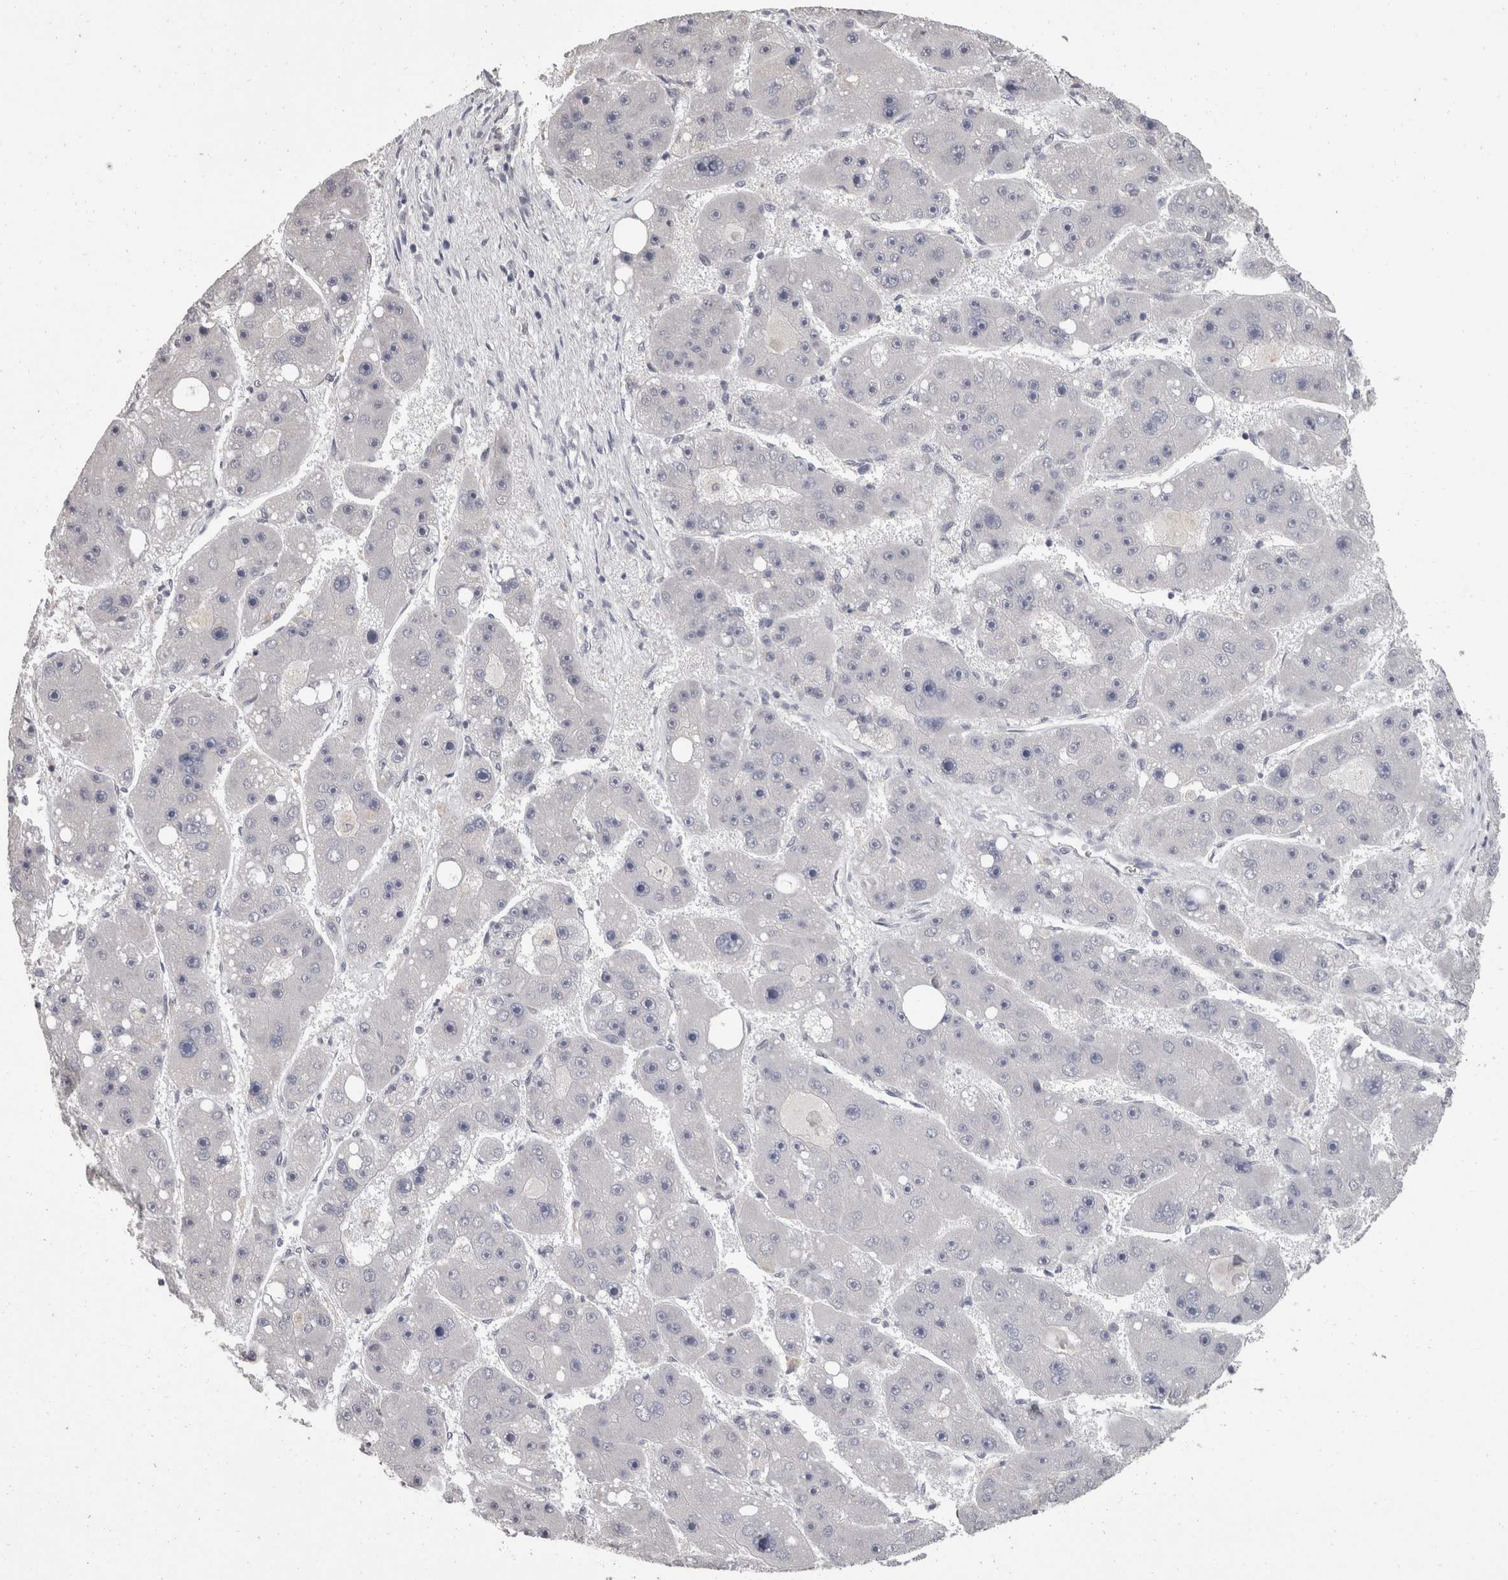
{"staining": {"intensity": "negative", "quantity": "none", "location": "none"}, "tissue": "liver cancer", "cell_type": "Tumor cells", "image_type": "cancer", "snomed": [{"axis": "morphology", "description": "Carcinoma, Hepatocellular, NOS"}, {"axis": "topography", "description": "Liver"}], "caption": "Photomicrograph shows no protein staining in tumor cells of liver cancer (hepatocellular carcinoma) tissue.", "gene": "DDX17", "patient": {"sex": "female", "age": 61}}